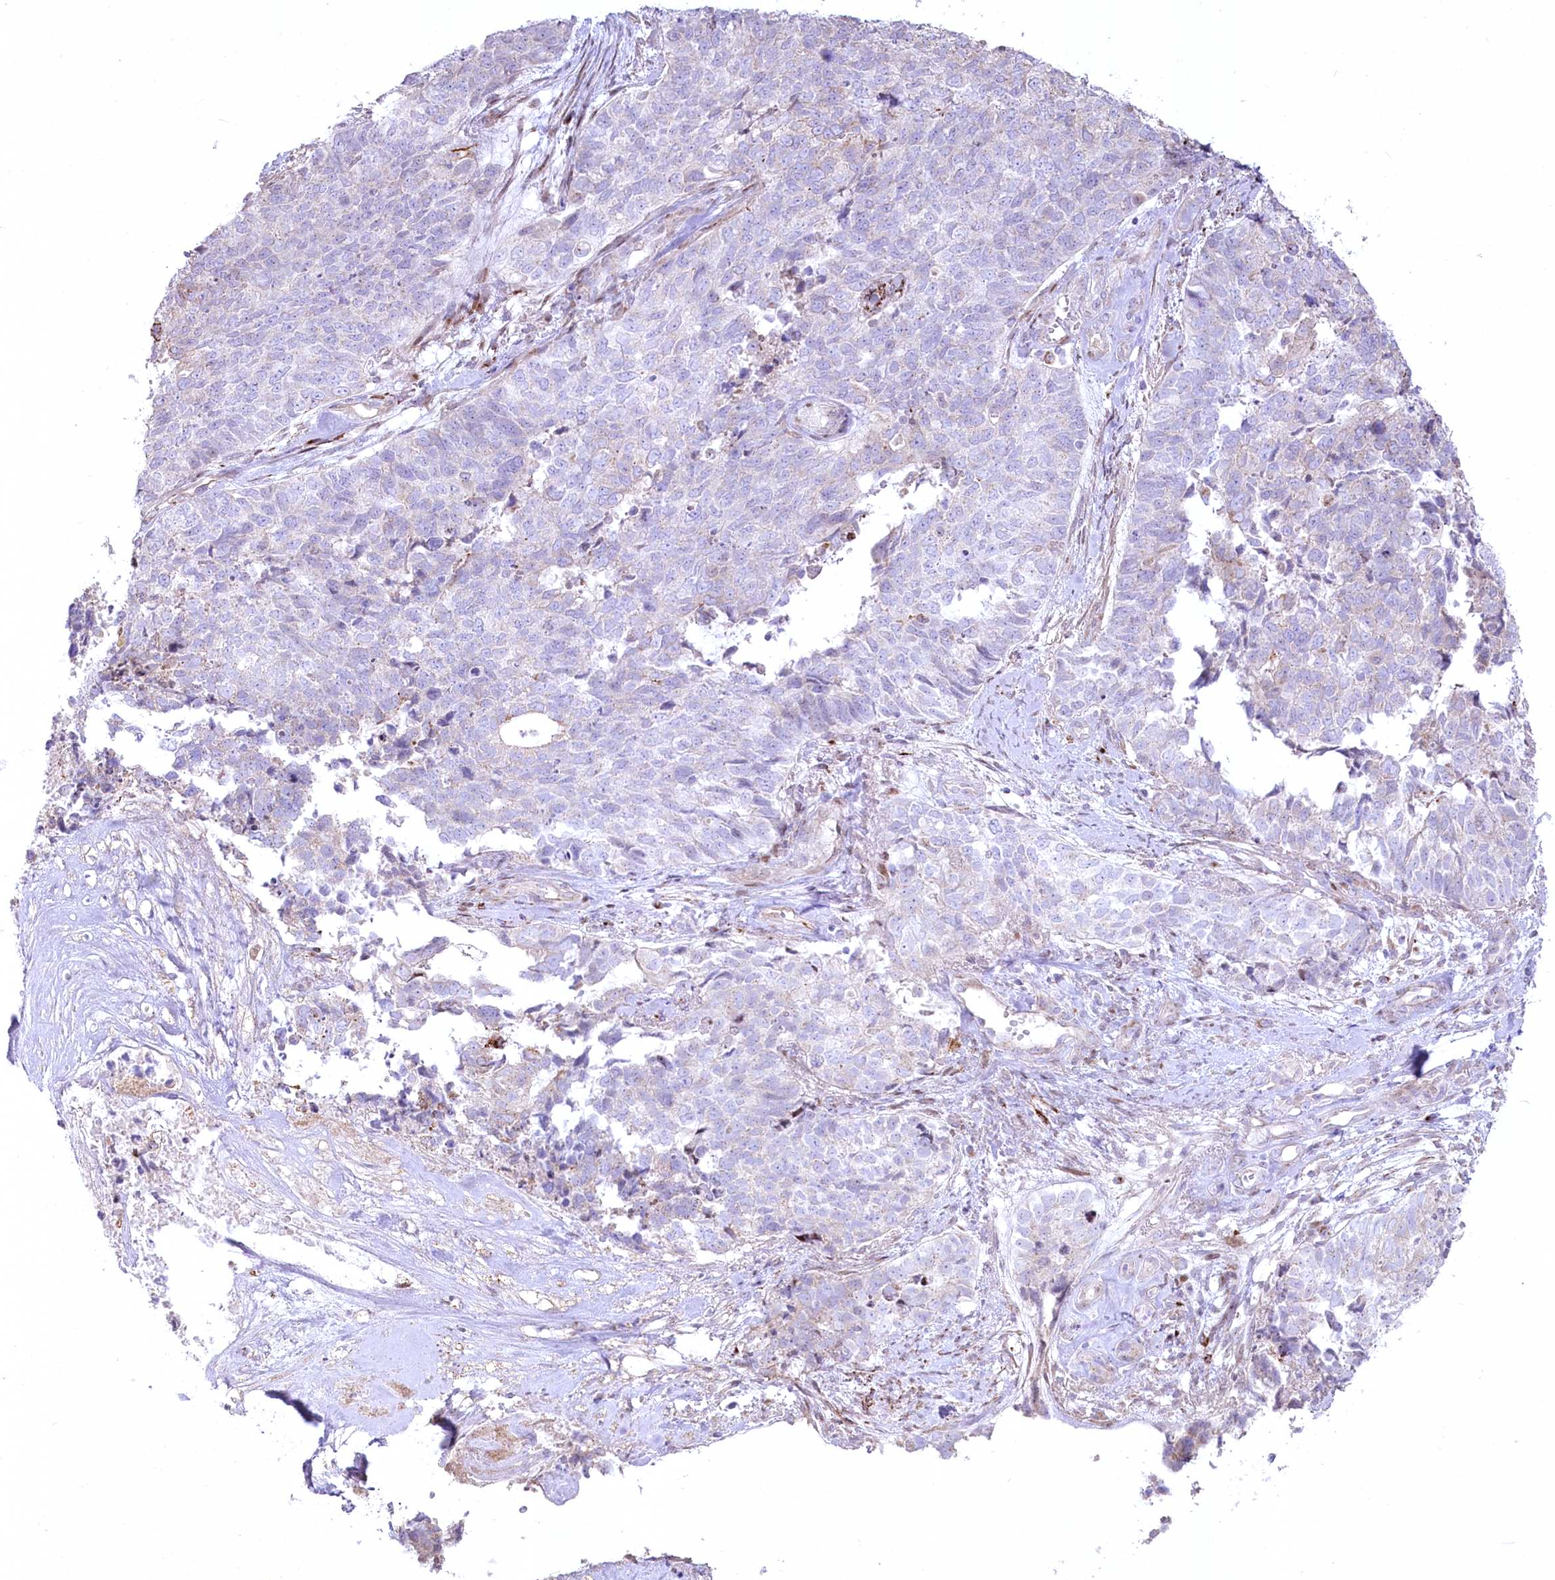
{"staining": {"intensity": "negative", "quantity": "none", "location": "none"}, "tissue": "cervical cancer", "cell_type": "Tumor cells", "image_type": "cancer", "snomed": [{"axis": "morphology", "description": "Squamous cell carcinoma, NOS"}, {"axis": "topography", "description": "Cervix"}], "caption": "Immunohistochemistry micrograph of neoplastic tissue: human cervical squamous cell carcinoma stained with DAB demonstrates no significant protein staining in tumor cells.", "gene": "CEP164", "patient": {"sex": "female", "age": 63}}